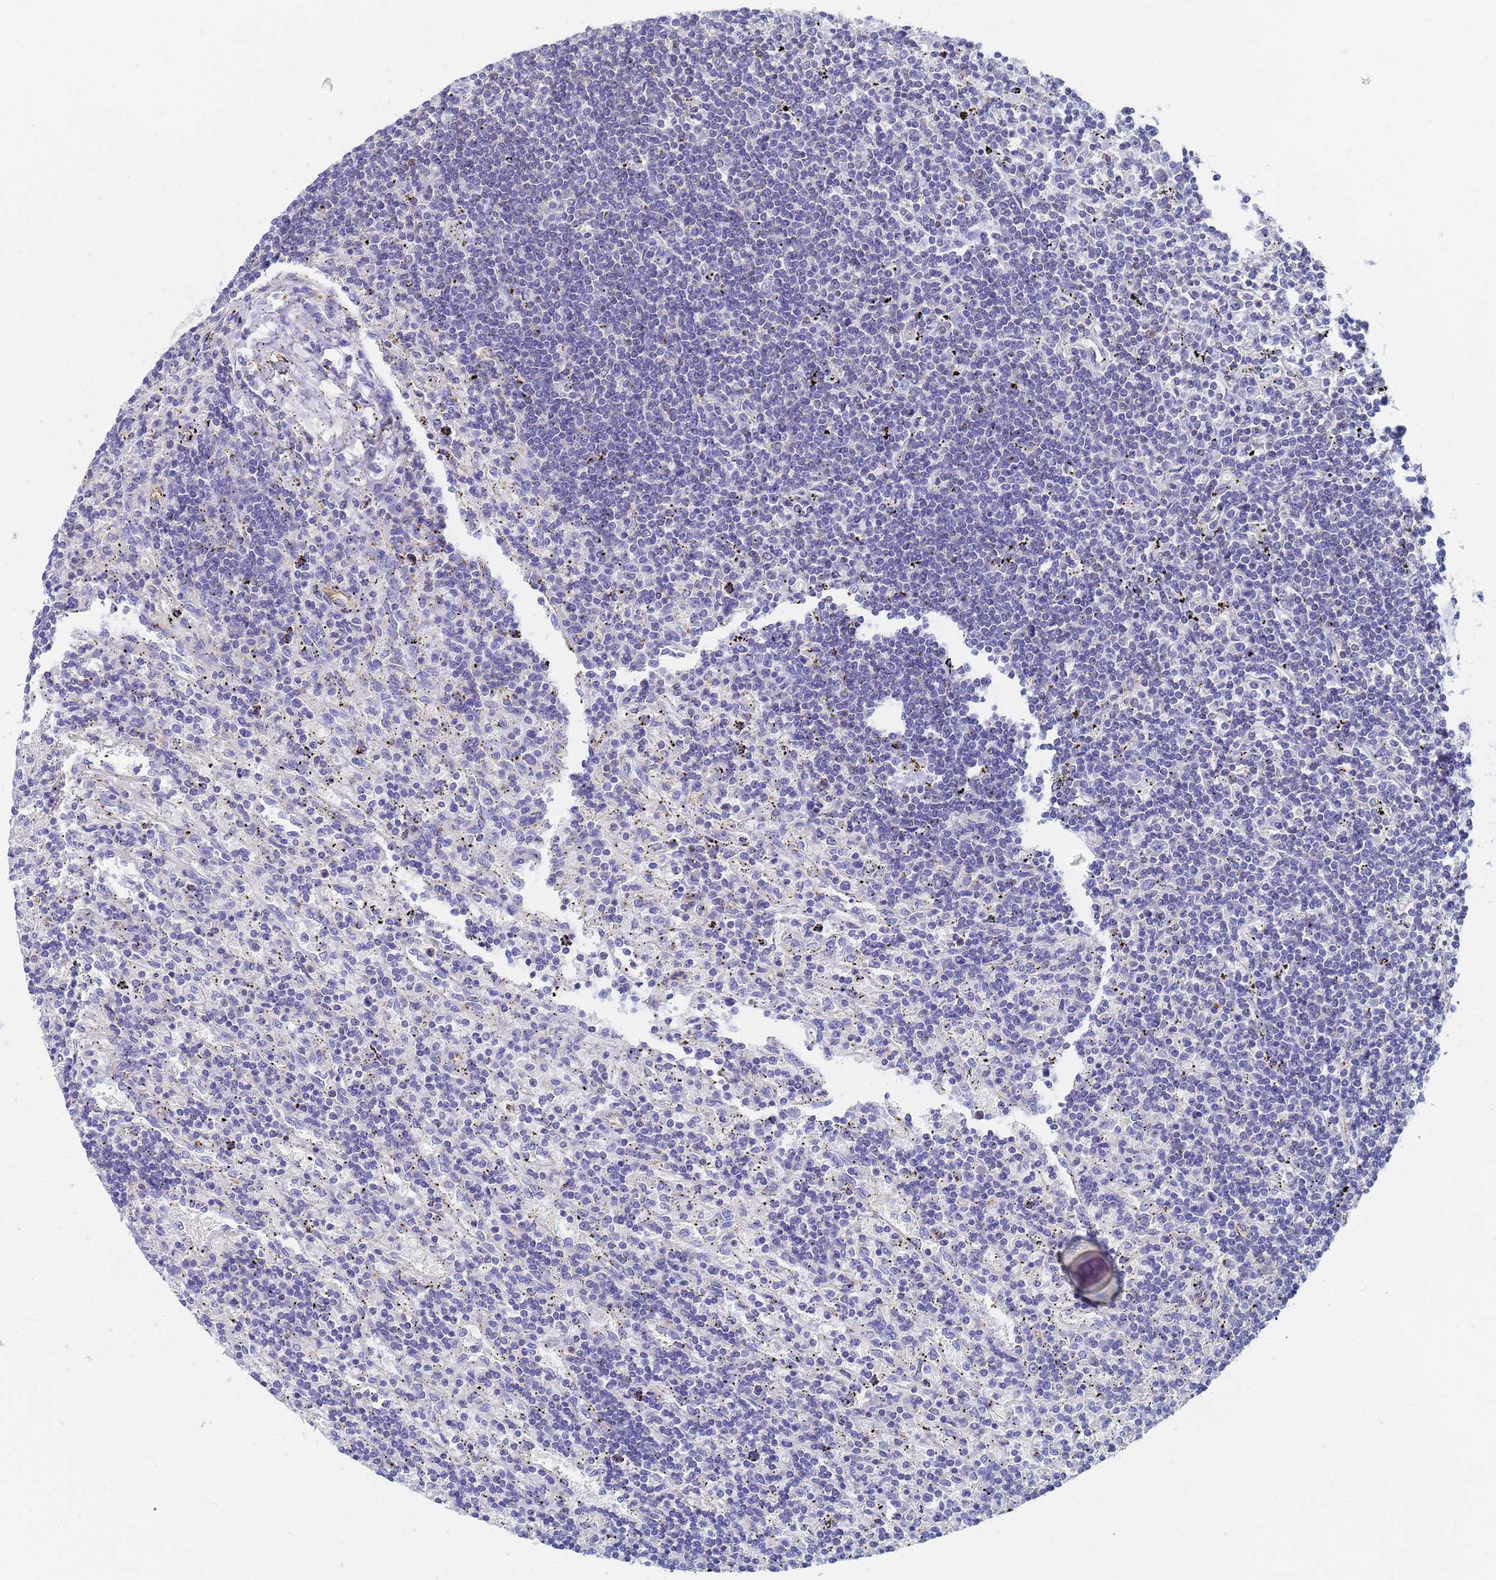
{"staining": {"intensity": "negative", "quantity": "none", "location": "none"}, "tissue": "lymphoma", "cell_type": "Tumor cells", "image_type": "cancer", "snomed": [{"axis": "morphology", "description": "Malignant lymphoma, non-Hodgkin's type, Low grade"}, {"axis": "topography", "description": "Spleen"}], "caption": "Tumor cells are negative for brown protein staining in lymphoma.", "gene": "GCHFR", "patient": {"sex": "male", "age": 76}}